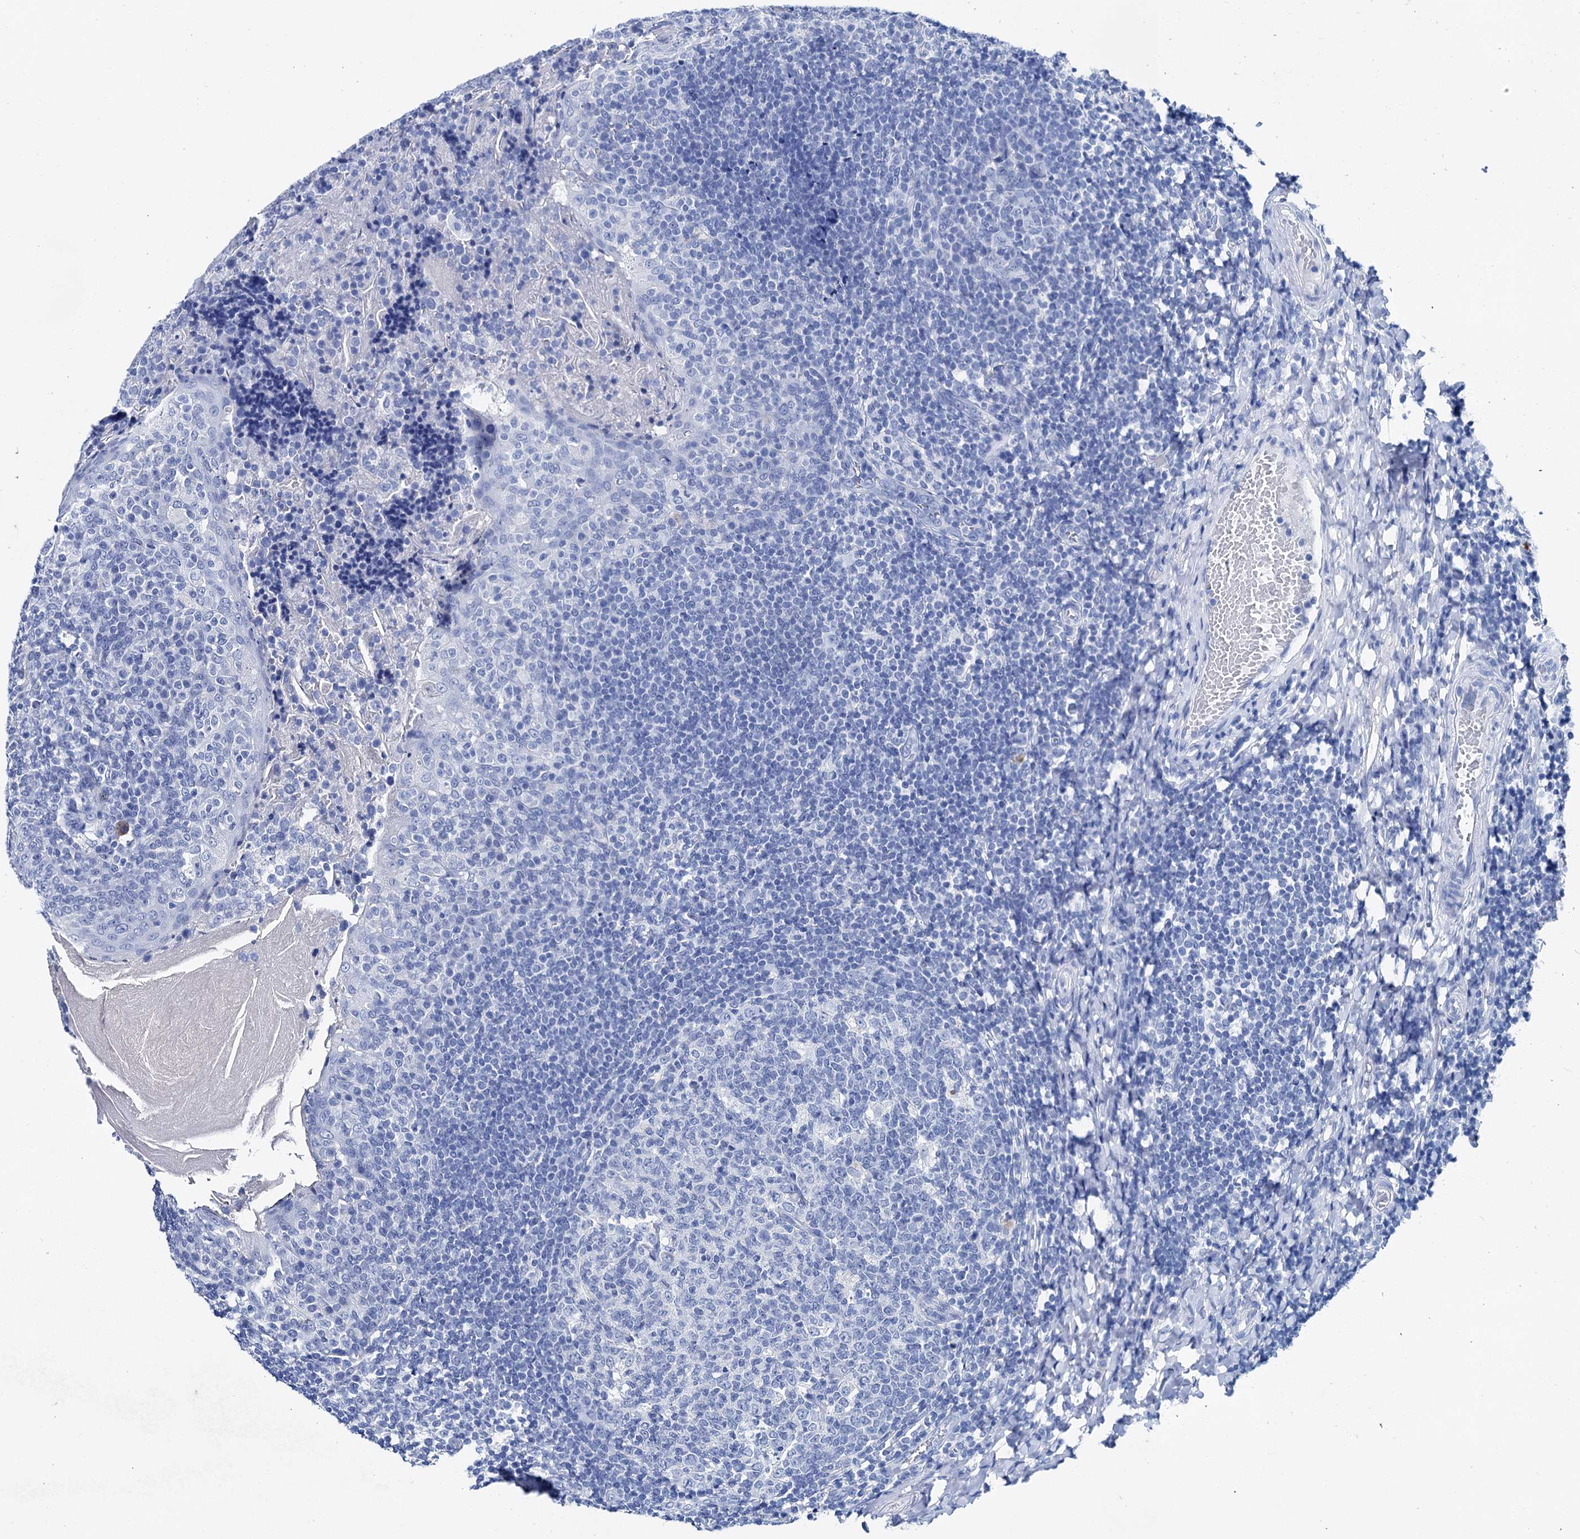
{"staining": {"intensity": "negative", "quantity": "none", "location": "none"}, "tissue": "tonsil", "cell_type": "Germinal center cells", "image_type": "normal", "snomed": [{"axis": "morphology", "description": "Normal tissue, NOS"}, {"axis": "topography", "description": "Tonsil"}], "caption": "IHC photomicrograph of normal tonsil: tonsil stained with DAB displays no significant protein staining in germinal center cells.", "gene": "BRINP1", "patient": {"sex": "female", "age": 19}}